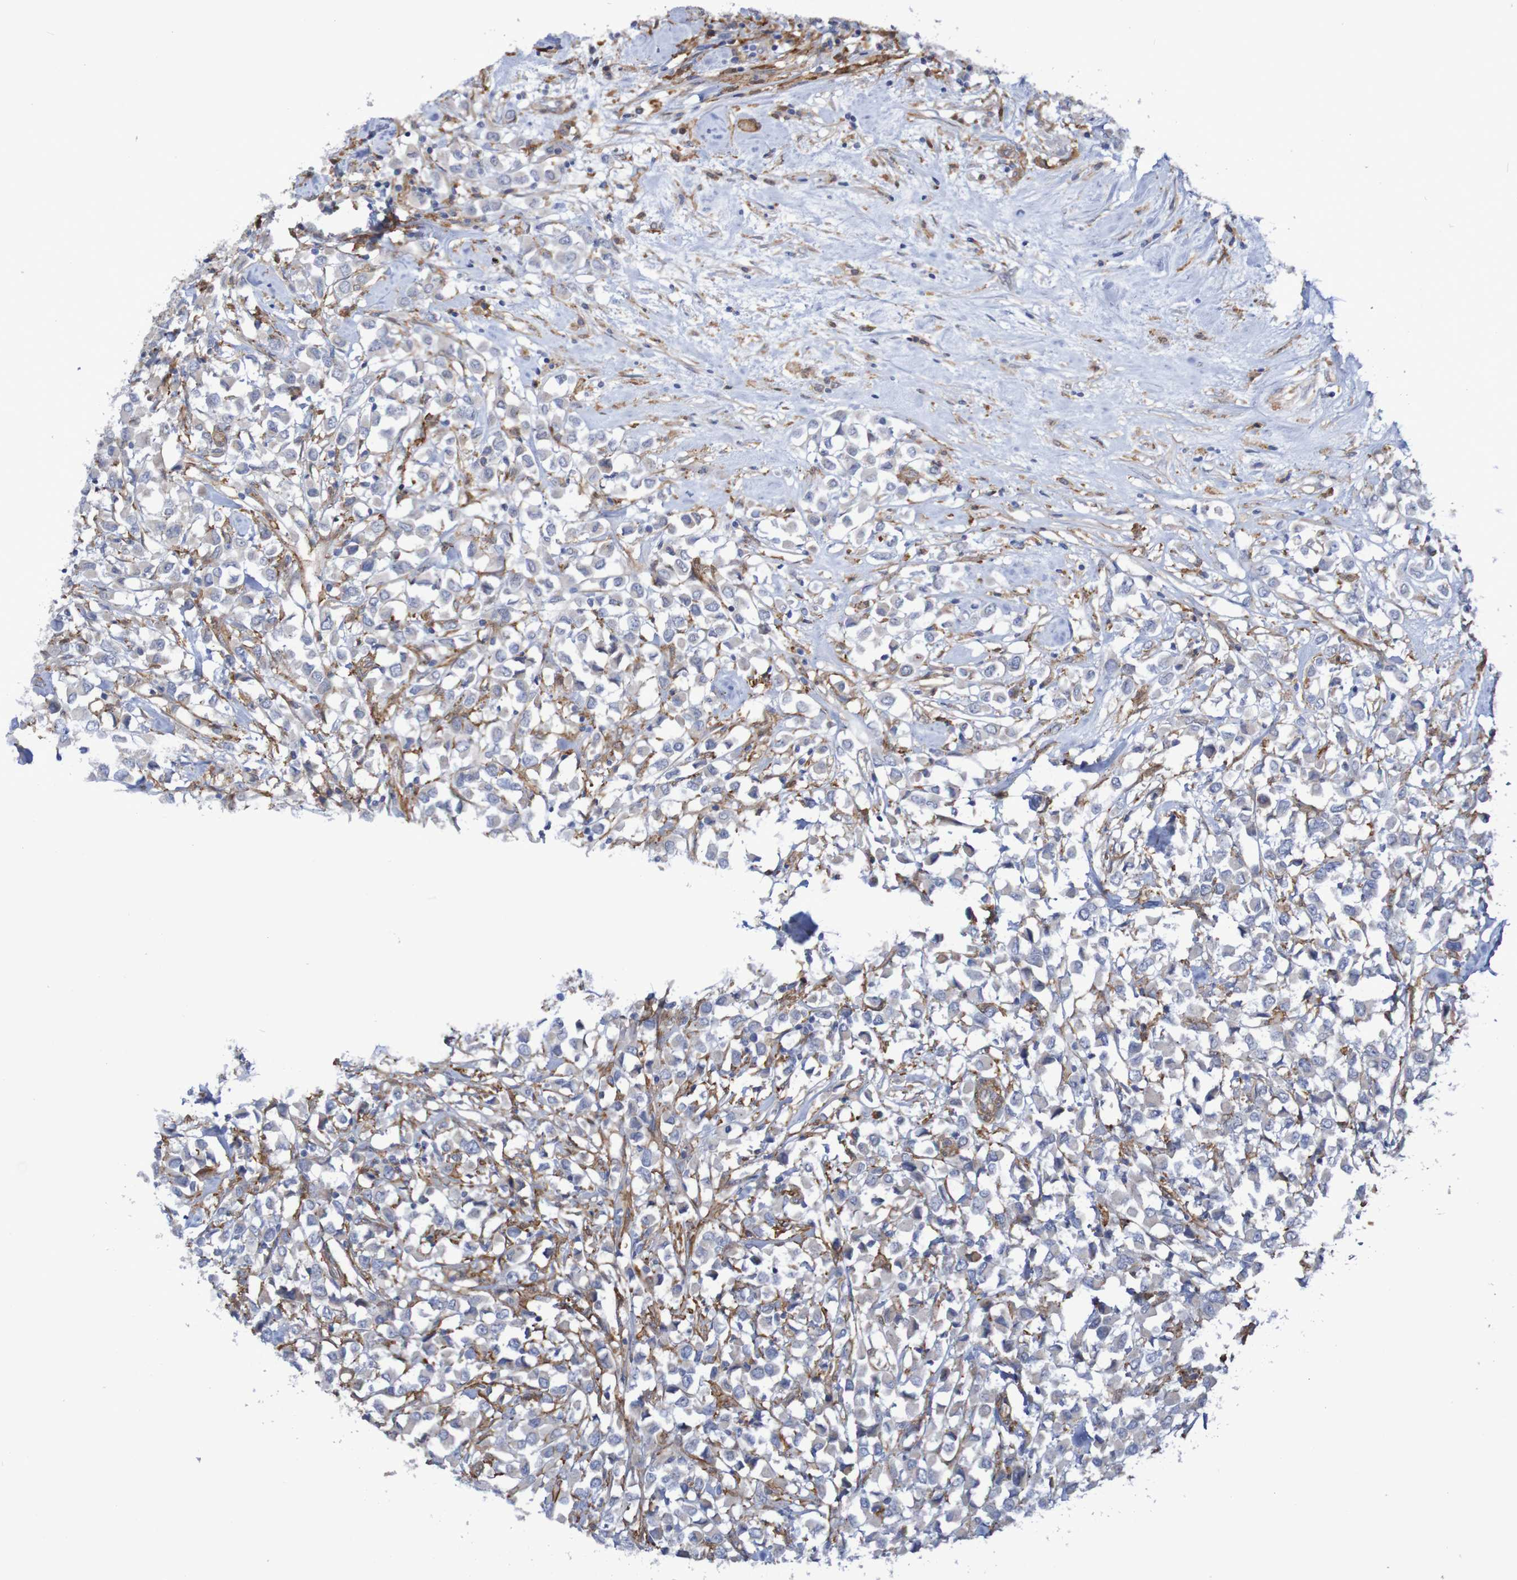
{"staining": {"intensity": "weak", "quantity": "<25%", "location": "cytoplasmic/membranous"}, "tissue": "breast cancer", "cell_type": "Tumor cells", "image_type": "cancer", "snomed": [{"axis": "morphology", "description": "Duct carcinoma"}, {"axis": "topography", "description": "Breast"}], "caption": "High power microscopy histopathology image of an IHC image of breast intraductal carcinoma, revealing no significant positivity in tumor cells.", "gene": "SCRG1", "patient": {"sex": "female", "age": 61}}